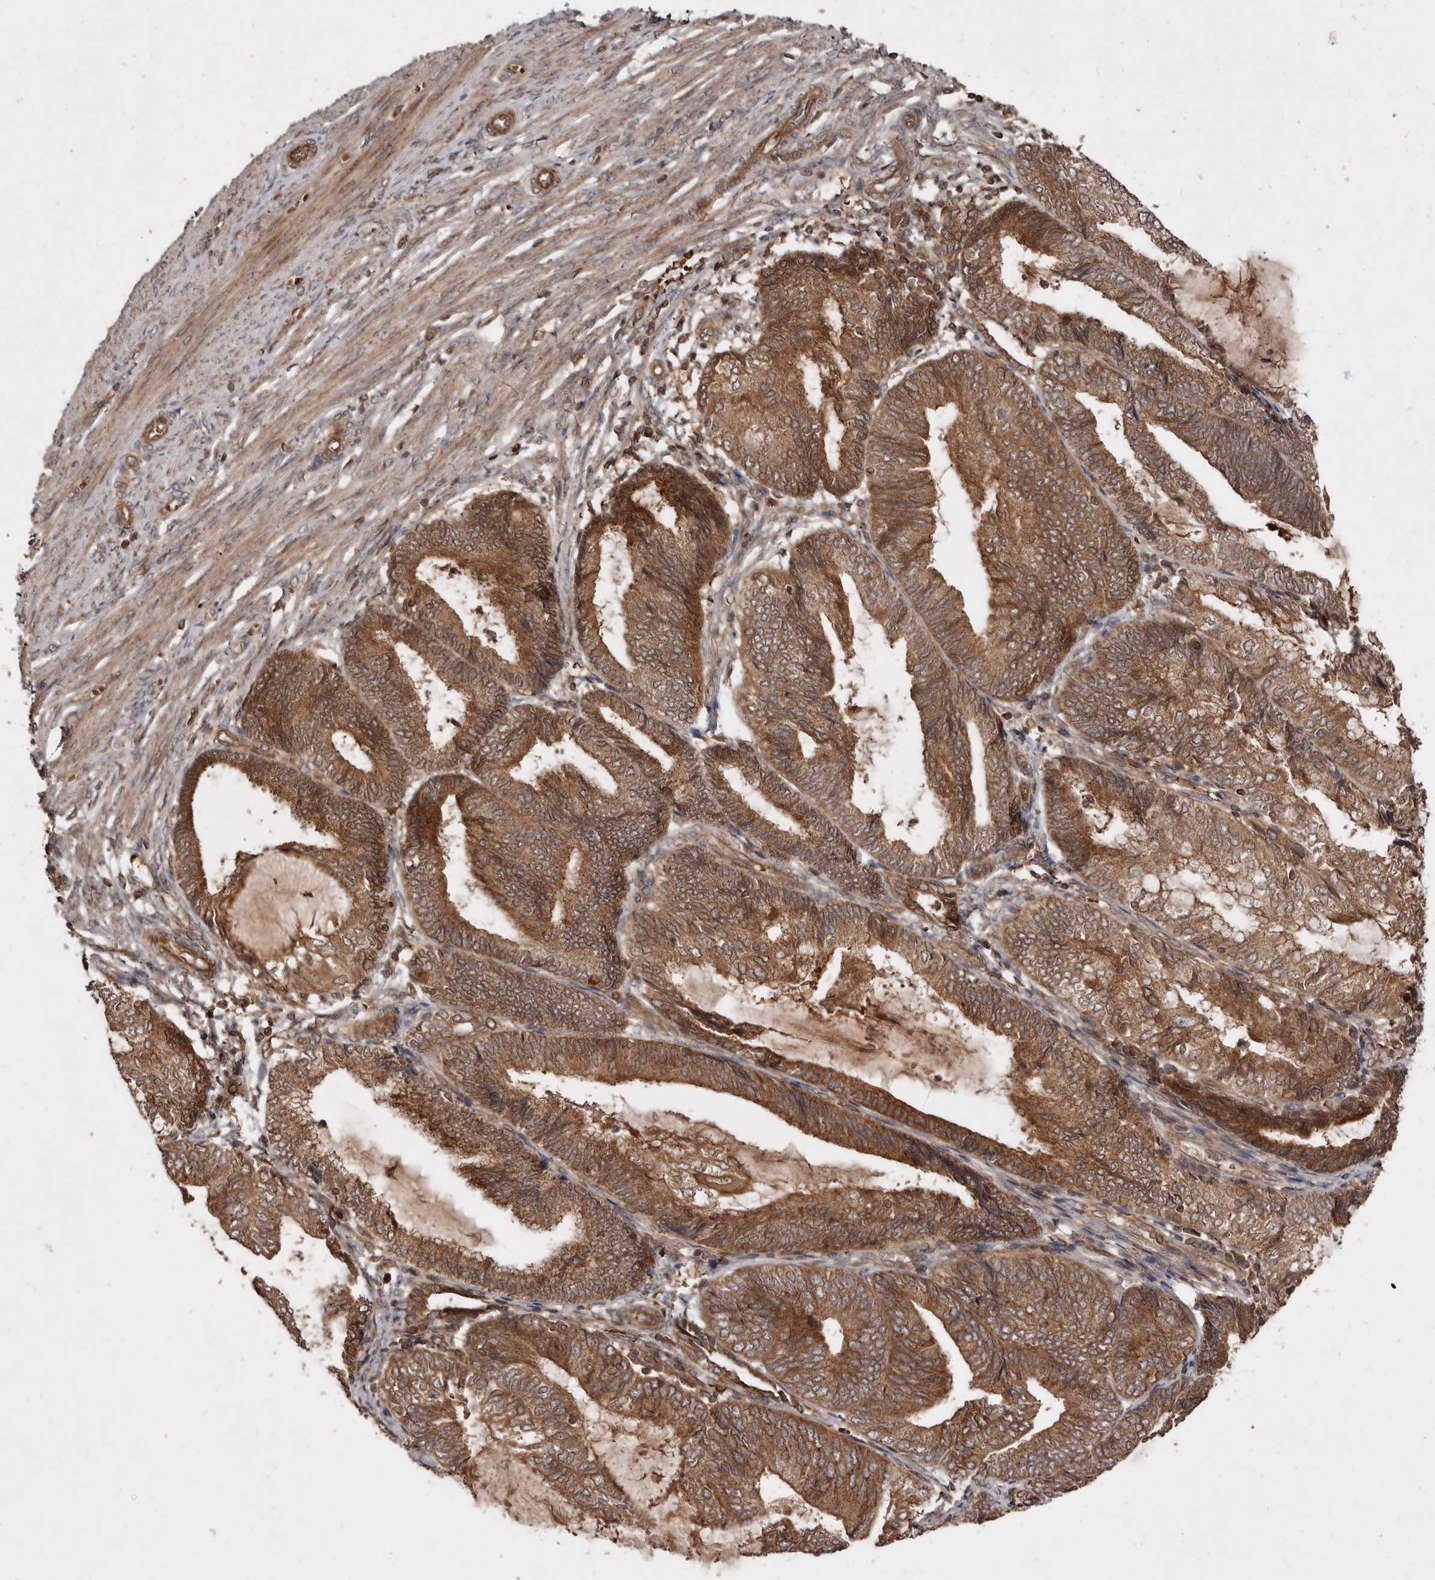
{"staining": {"intensity": "moderate", "quantity": ">75%", "location": "cytoplasmic/membranous"}, "tissue": "endometrial cancer", "cell_type": "Tumor cells", "image_type": "cancer", "snomed": [{"axis": "morphology", "description": "Adenocarcinoma, NOS"}, {"axis": "topography", "description": "Endometrium"}], "caption": "DAB (3,3'-diaminobenzidine) immunohistochemical staining of human endometrial cancer exhibits moderate cytoplasmic/membranous protein positivity in about >75% of tumor cells.", "gene": "STK36", "patient": {"sex": "female", "age": 81}}